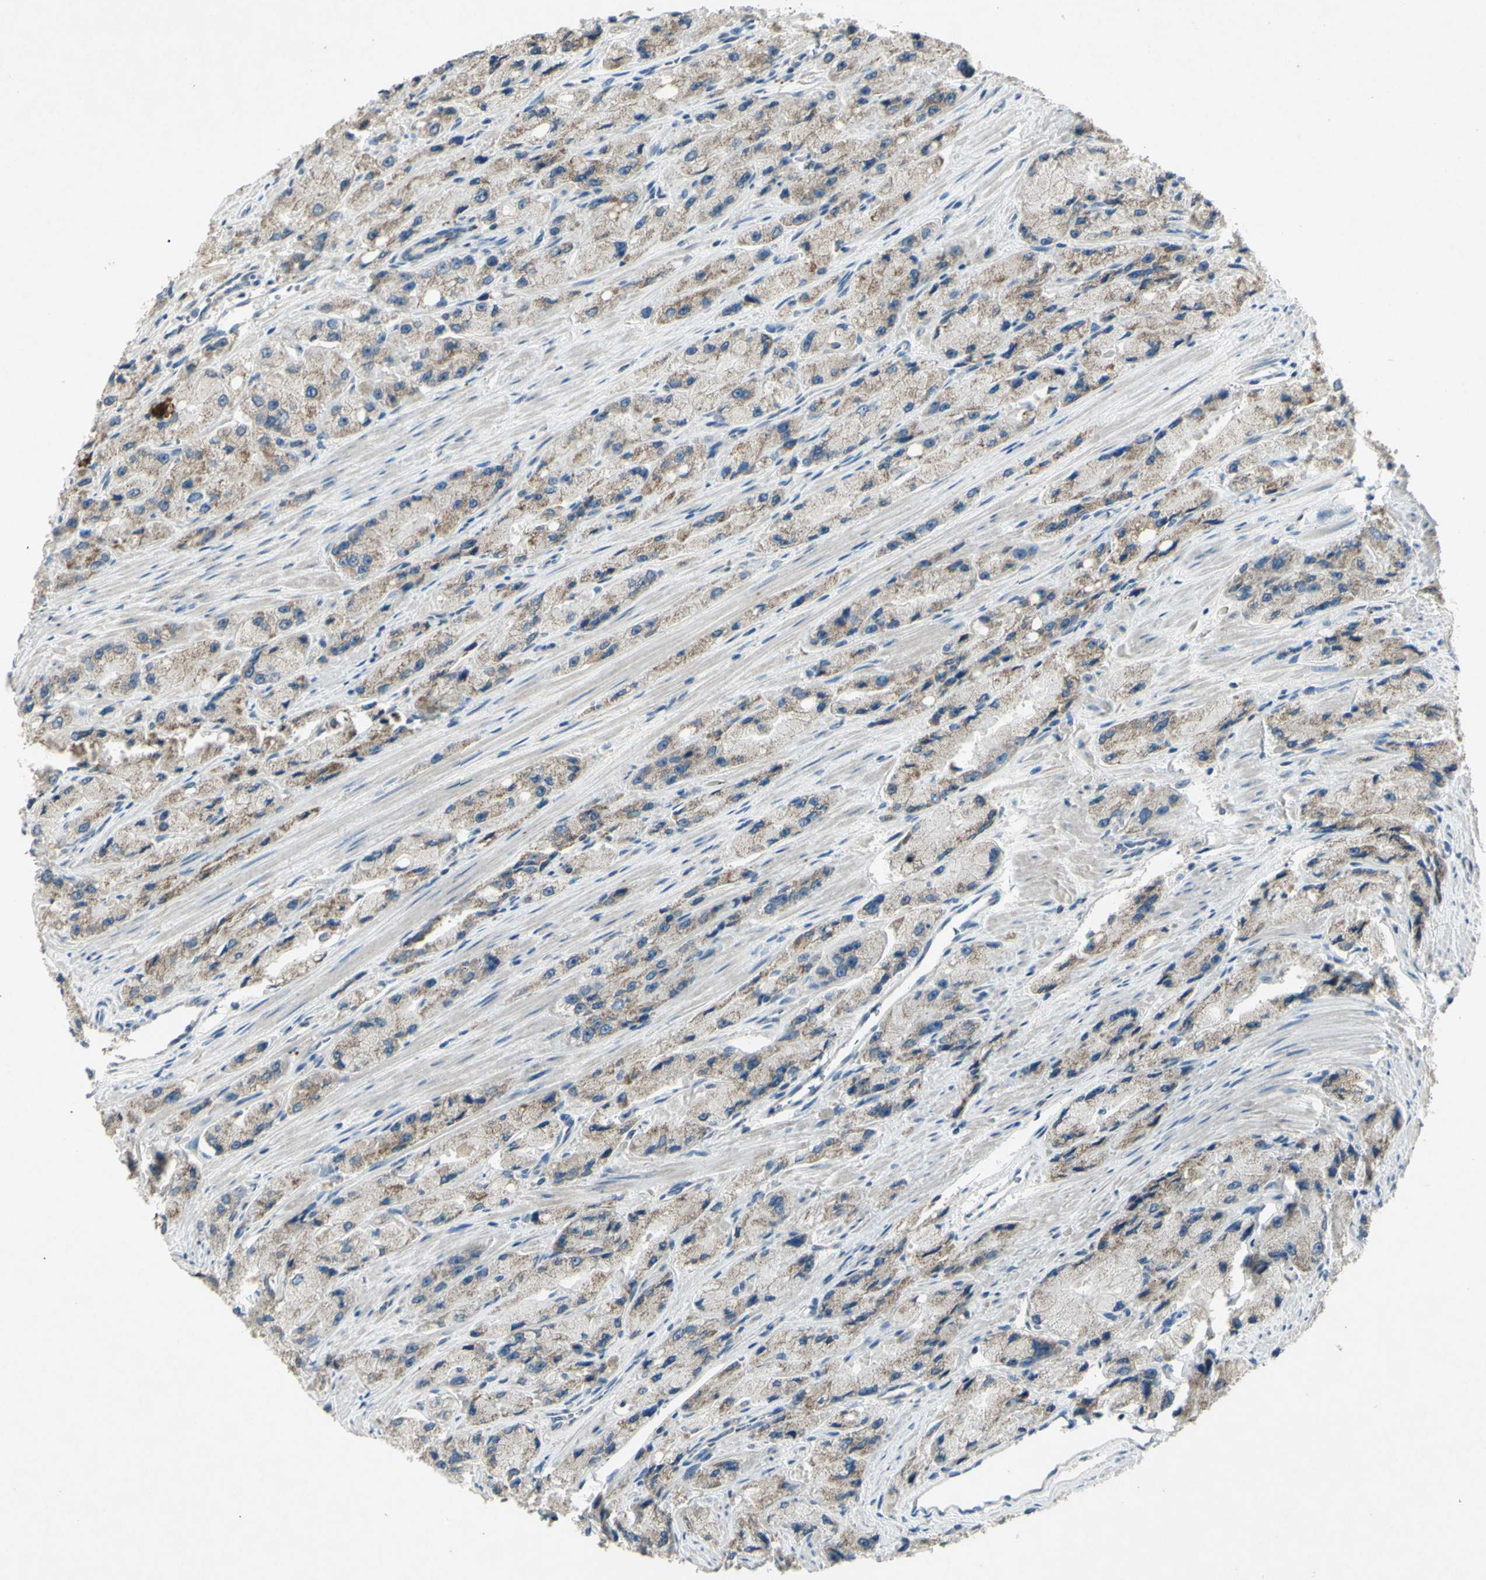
{"staining": {"intensity": "weak", "quantity": ">75%", "location": "cytoplasmic/membranous"}, "tissue": "prostate cancer", "cell_type": "Tumor cells", "image_type": "cancer", "snomed": [{"axis": "morphology", "description": "Adenocarcinoma, High grade"}, {"axis": "topography", "description": "Prostate"}], "caption": "The micrograph shows immunohistochemical staining of prostate cancer (high-grade adenocarcinoma). There is weak cytoplasmic/membranous positivity is present in about >75% of tumor cells. (DAB IHC, brown staining for protein, blue staining for nuclei).", "gene": "TIMM21", "patient": {"sex": "male", "age": 58}}